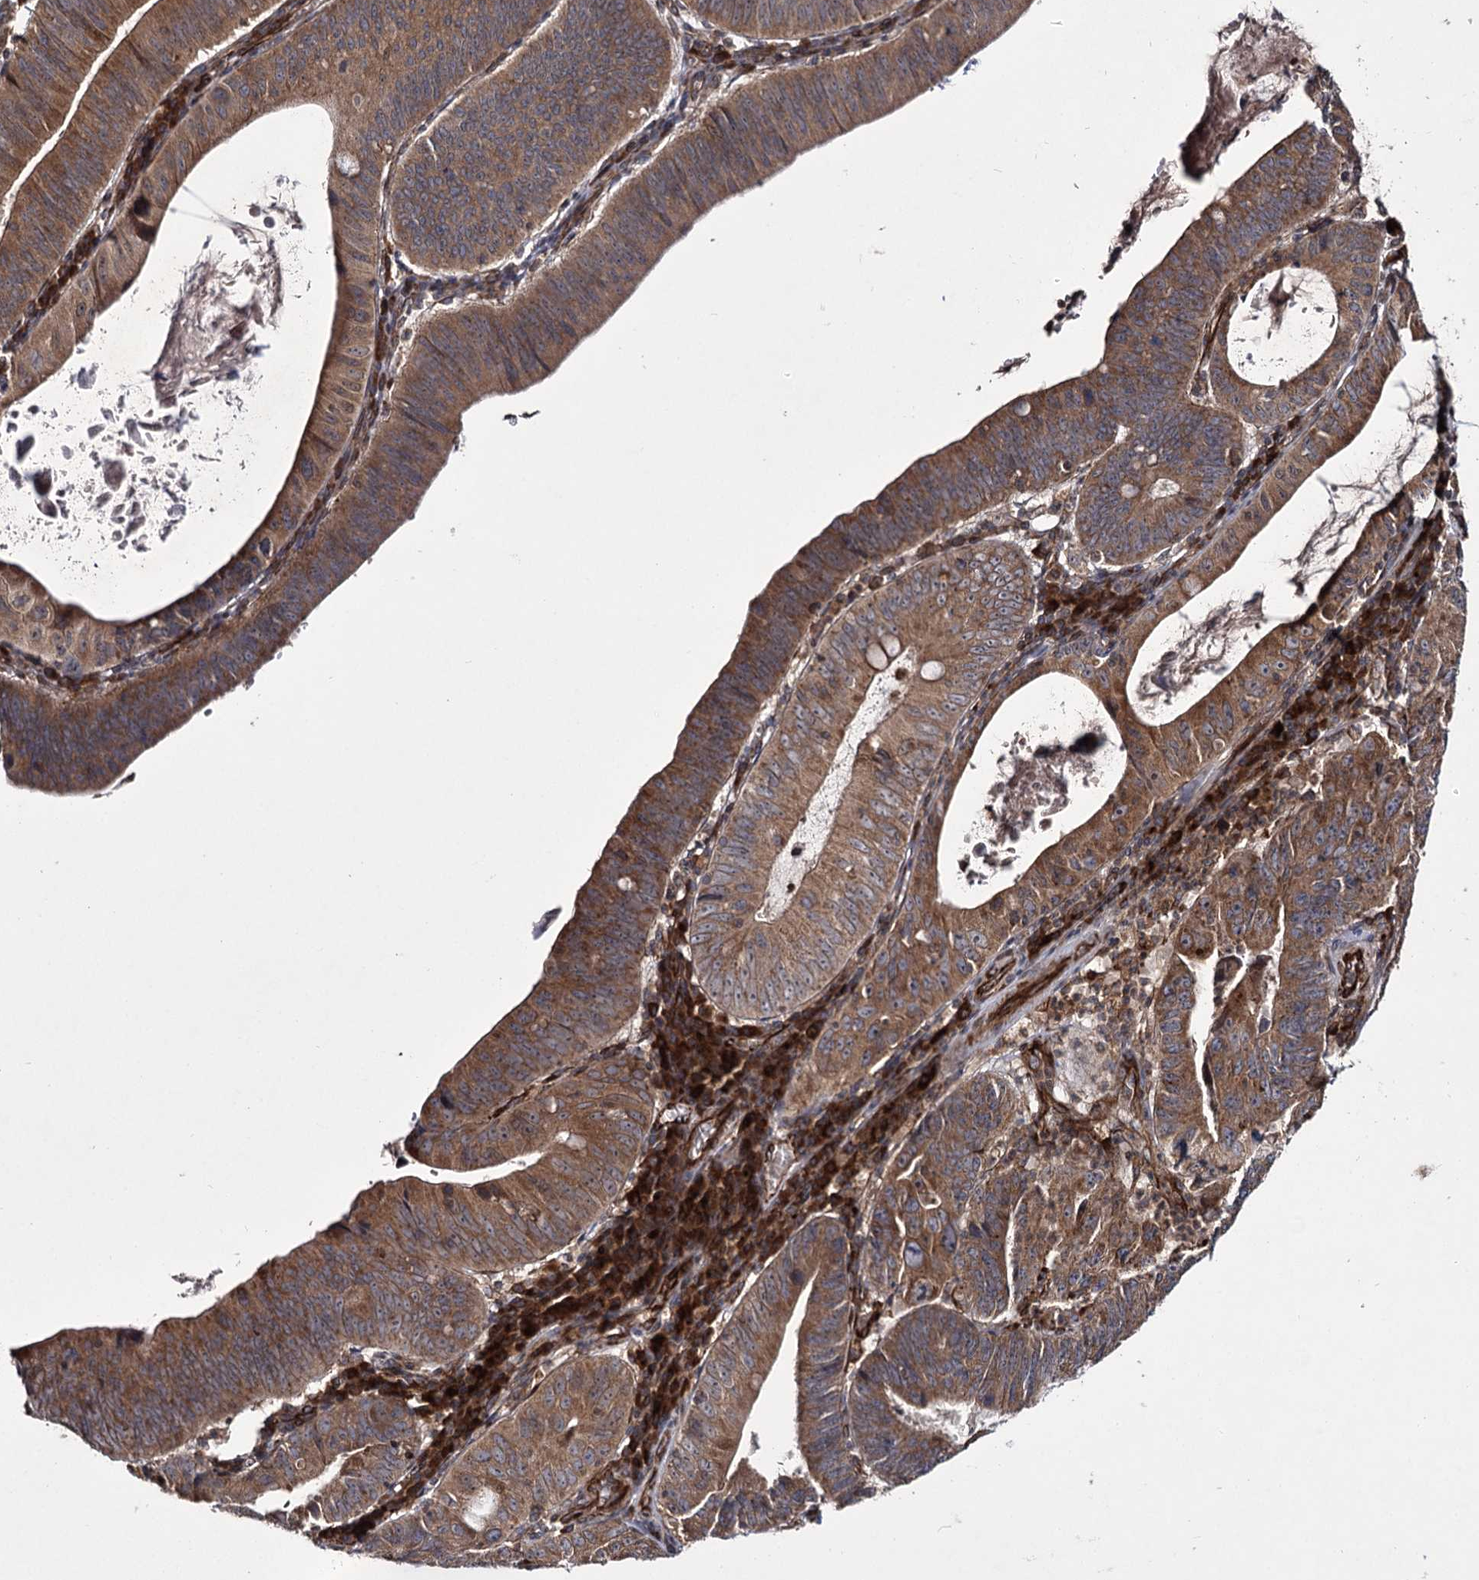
{"staining": {"intensity": "moderate", "quantity": ">75%", "location": "cytoplasmic/membranous"}, "tissue": "stomach cancer", "cell_type": "Tumor cells", "image_type": "cancer", "snomed": [{"axis": "morphology", "description": "Adenocarcinoma, NOS"}, {"axis": "topography", "description": "Stomach"}], "caption": "Moderate cytoplasmic/membranous protein staining is identified in about >75% of tumor cells in stomach cancer. The protein is stained brown, and the nuclei are stained in blue (DAB IHC with brightfield microscopy, high magnification).", "gene": "HECTD2", "patient": {"sex": "male", "age": 59}}